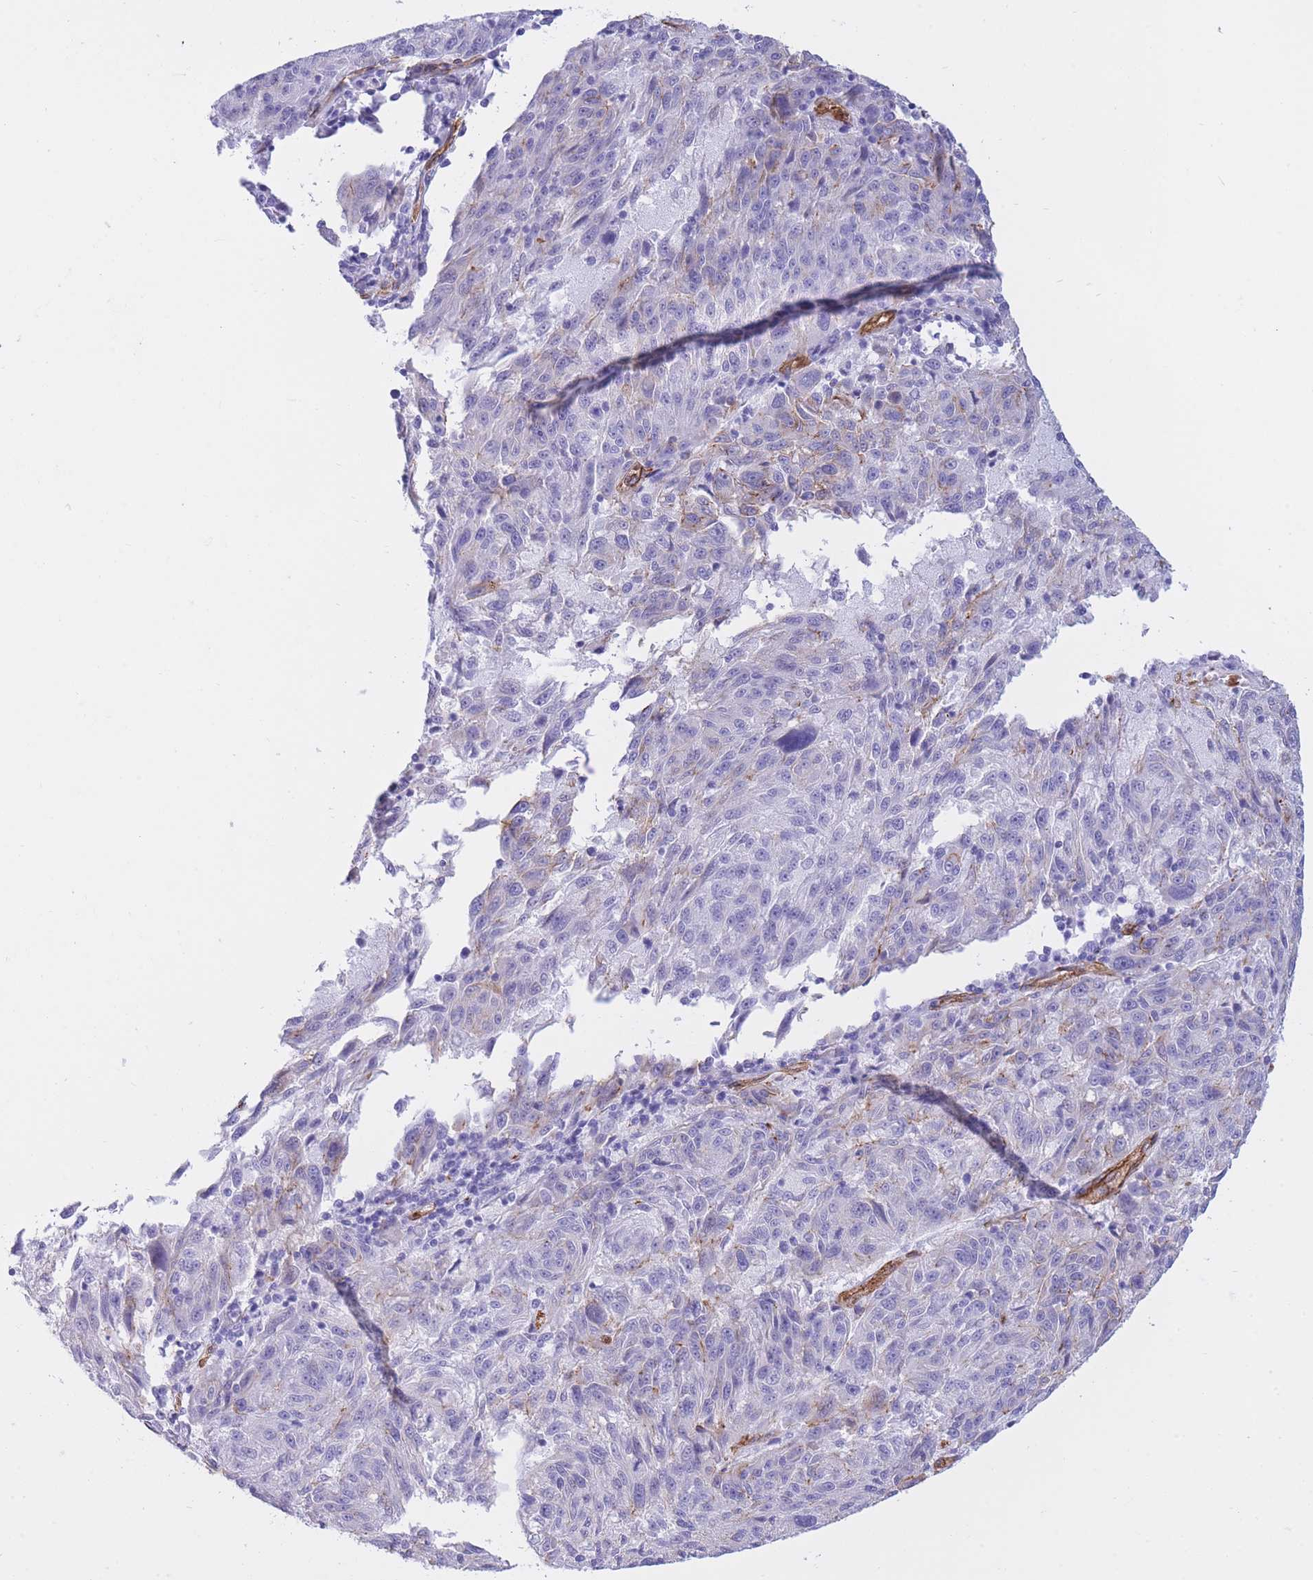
{"staining": {"intensity": "negative", "quantity": "none", "location": "none"}, "tissue": "melanoma", "cell_type": "Tumor cells", "image_type": "cancer", "snomed": [{"axis": "morphology", "description": "Malignant melanoma, NOS"}, {"axis": "topography", "description": "Skin"}], "caption": "A histopathology image of human malignant melanoma is negative for staining in tumor cells.", "gene": "CAVIN1", "patient": {"sex": "male", "age": 53}}